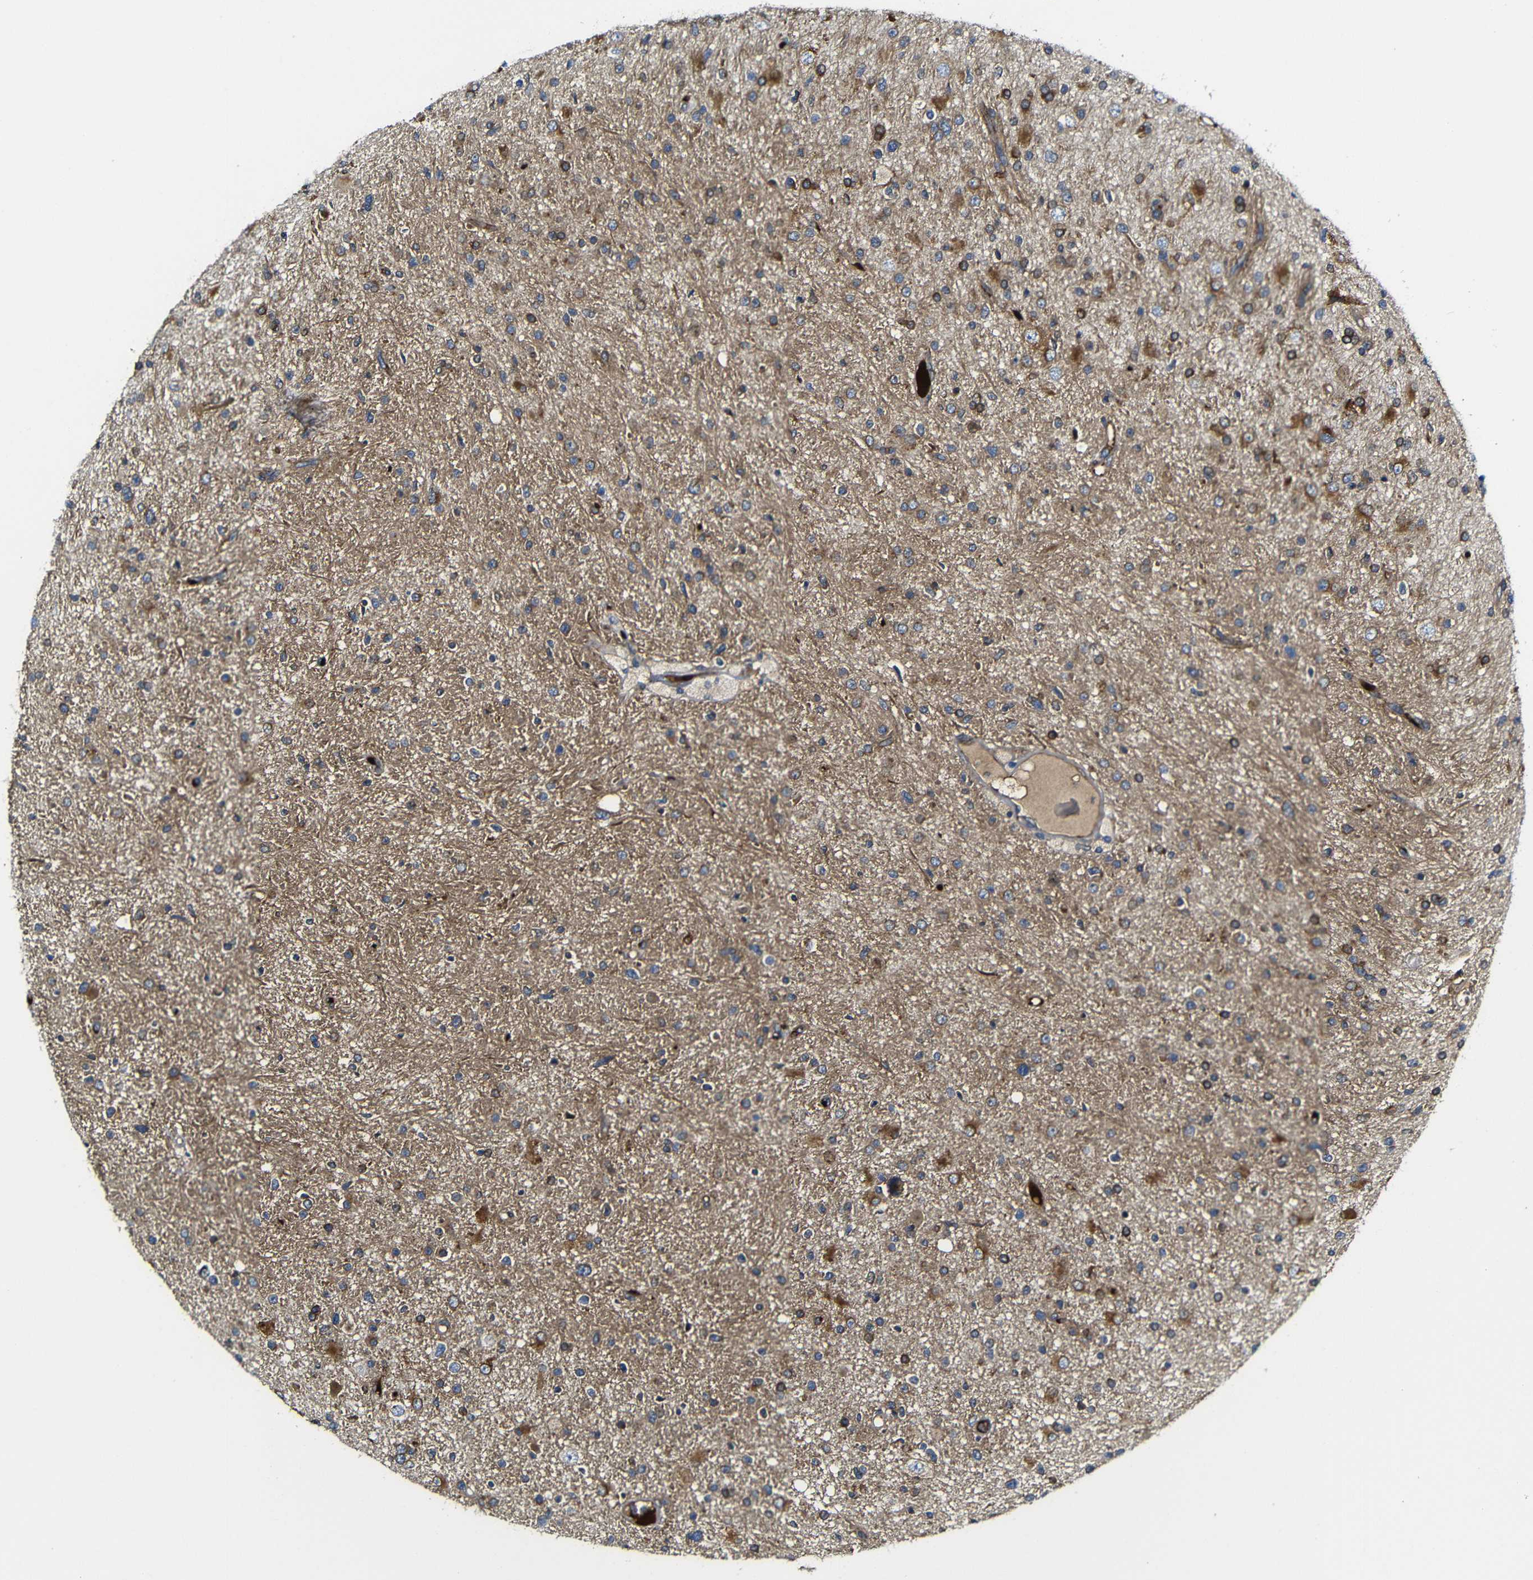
{"staining": {"intensity": "moderate", "quantity": "25%-75%", "location": "cytoplasmic/membranous"}, "tissue": "glioma", "cell_type": "Tumor cells", "image_type": "cancer", "snomed": [{"axis": "morphology", "description": "Glioma, malignant, High grade"}, {"axis": "topography", "description": "Brain"}], "caption": "Malignant high-grade glioma stained for a protein demonstrates moderate cytoplasmic/membranous positivity in tumor cells. (IHC, brightfield microscopy, high magnification).", "gene": "CLCC1", "patient": {"sex": "male", "age": 33}}